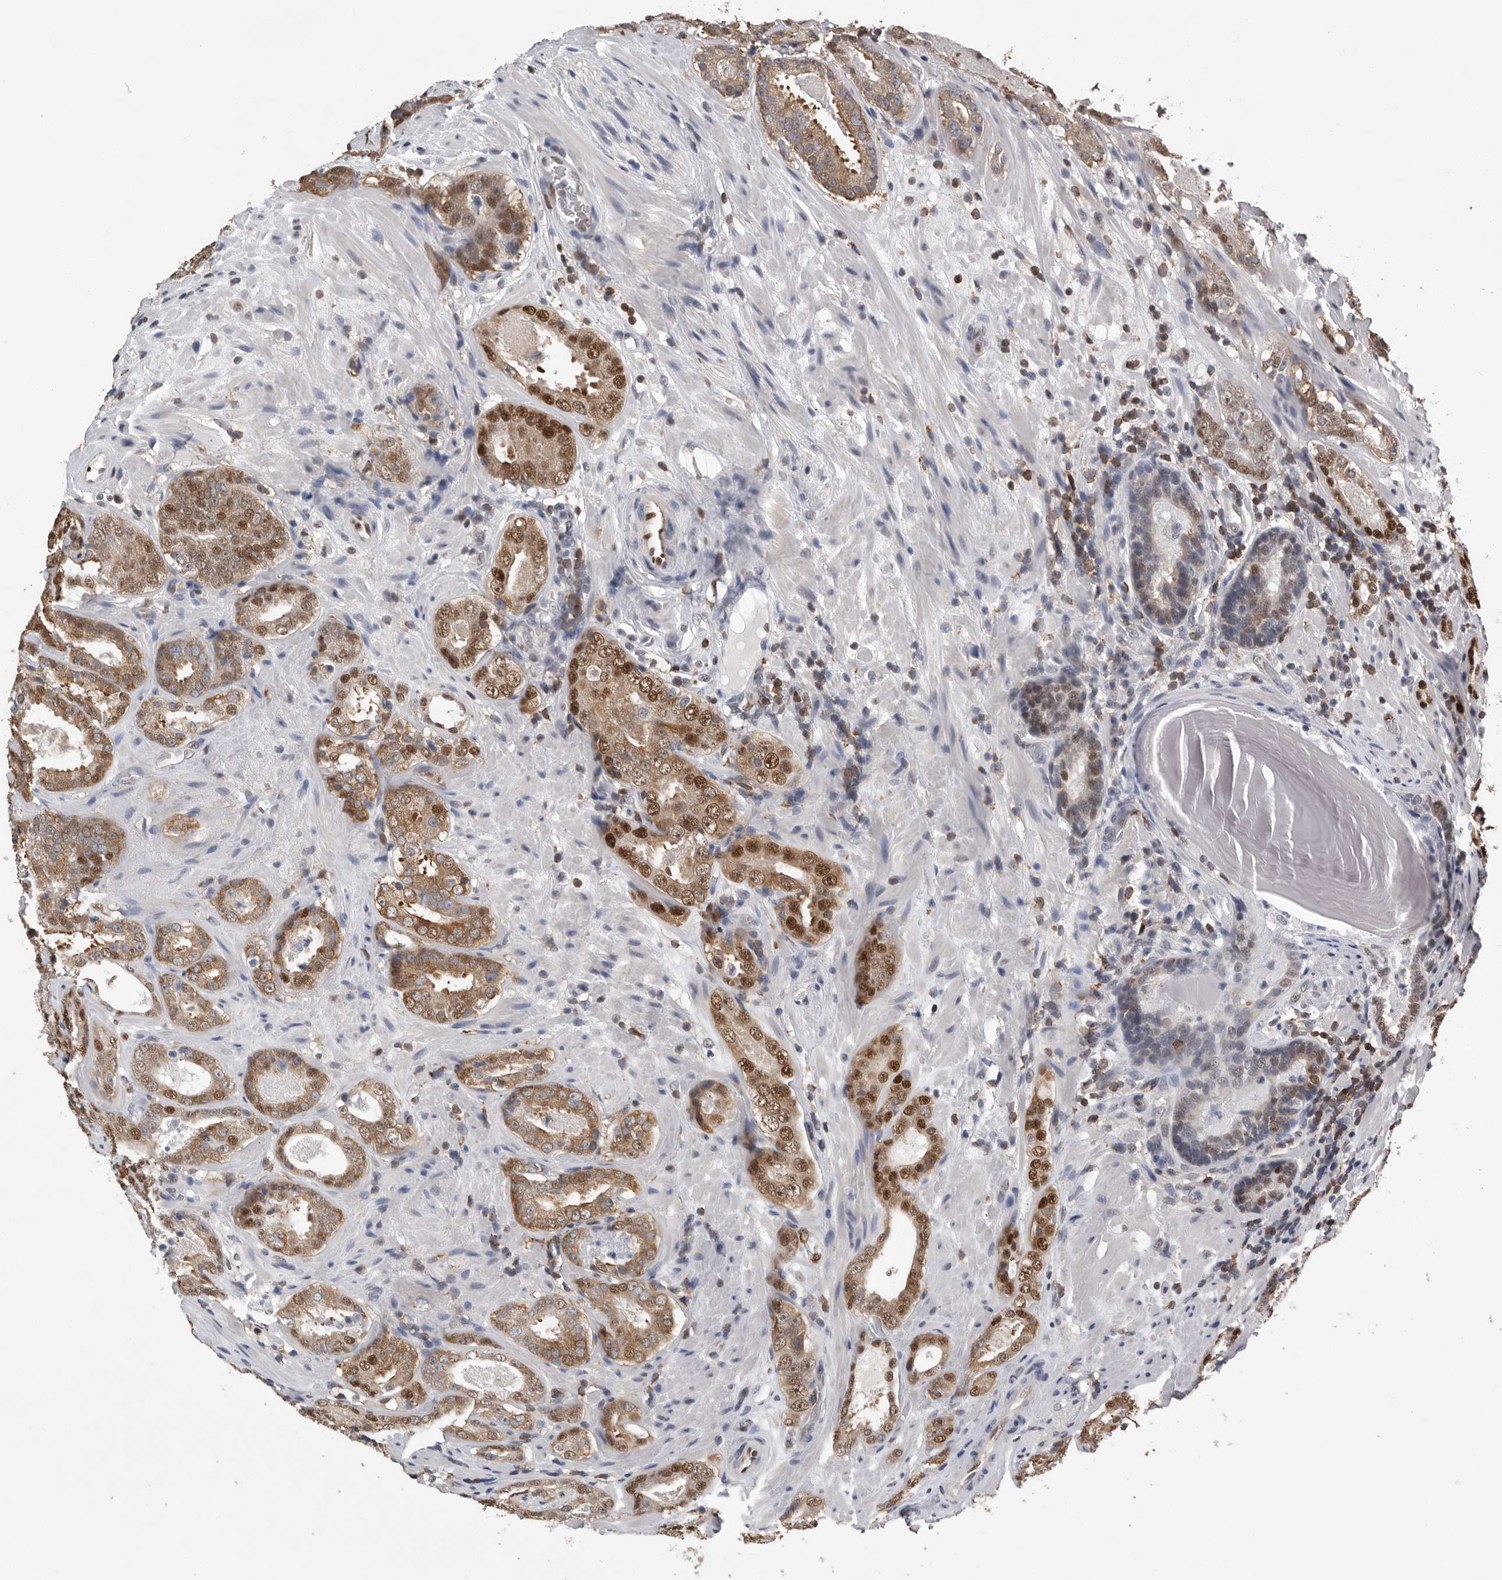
{"staining": {"intensity": "moderate", "quantity": ">75%", "location": "cytoplasmic/membranous,nuclear"}, "tissue": "prostate cancer", "cell_type": "Tumor cells", "image_type": "cancer", "snomed": [{"axis": "morphology", "description": "Adenocarcinoma, Low grade"}, {"axis": "topography", "description": "Prostate"}], "caption": "Immunohistochemistry photomicrograph of prostate cancer (low-grade adenocarcinoma) stained for a protein (brown), which exhibits medium levels of moderate cytoplasmic/membranous and nuclear staining in about >75% of tumor cells.", "gene": "PDCD4", "patient": {"sex": "male", "age": 69}}